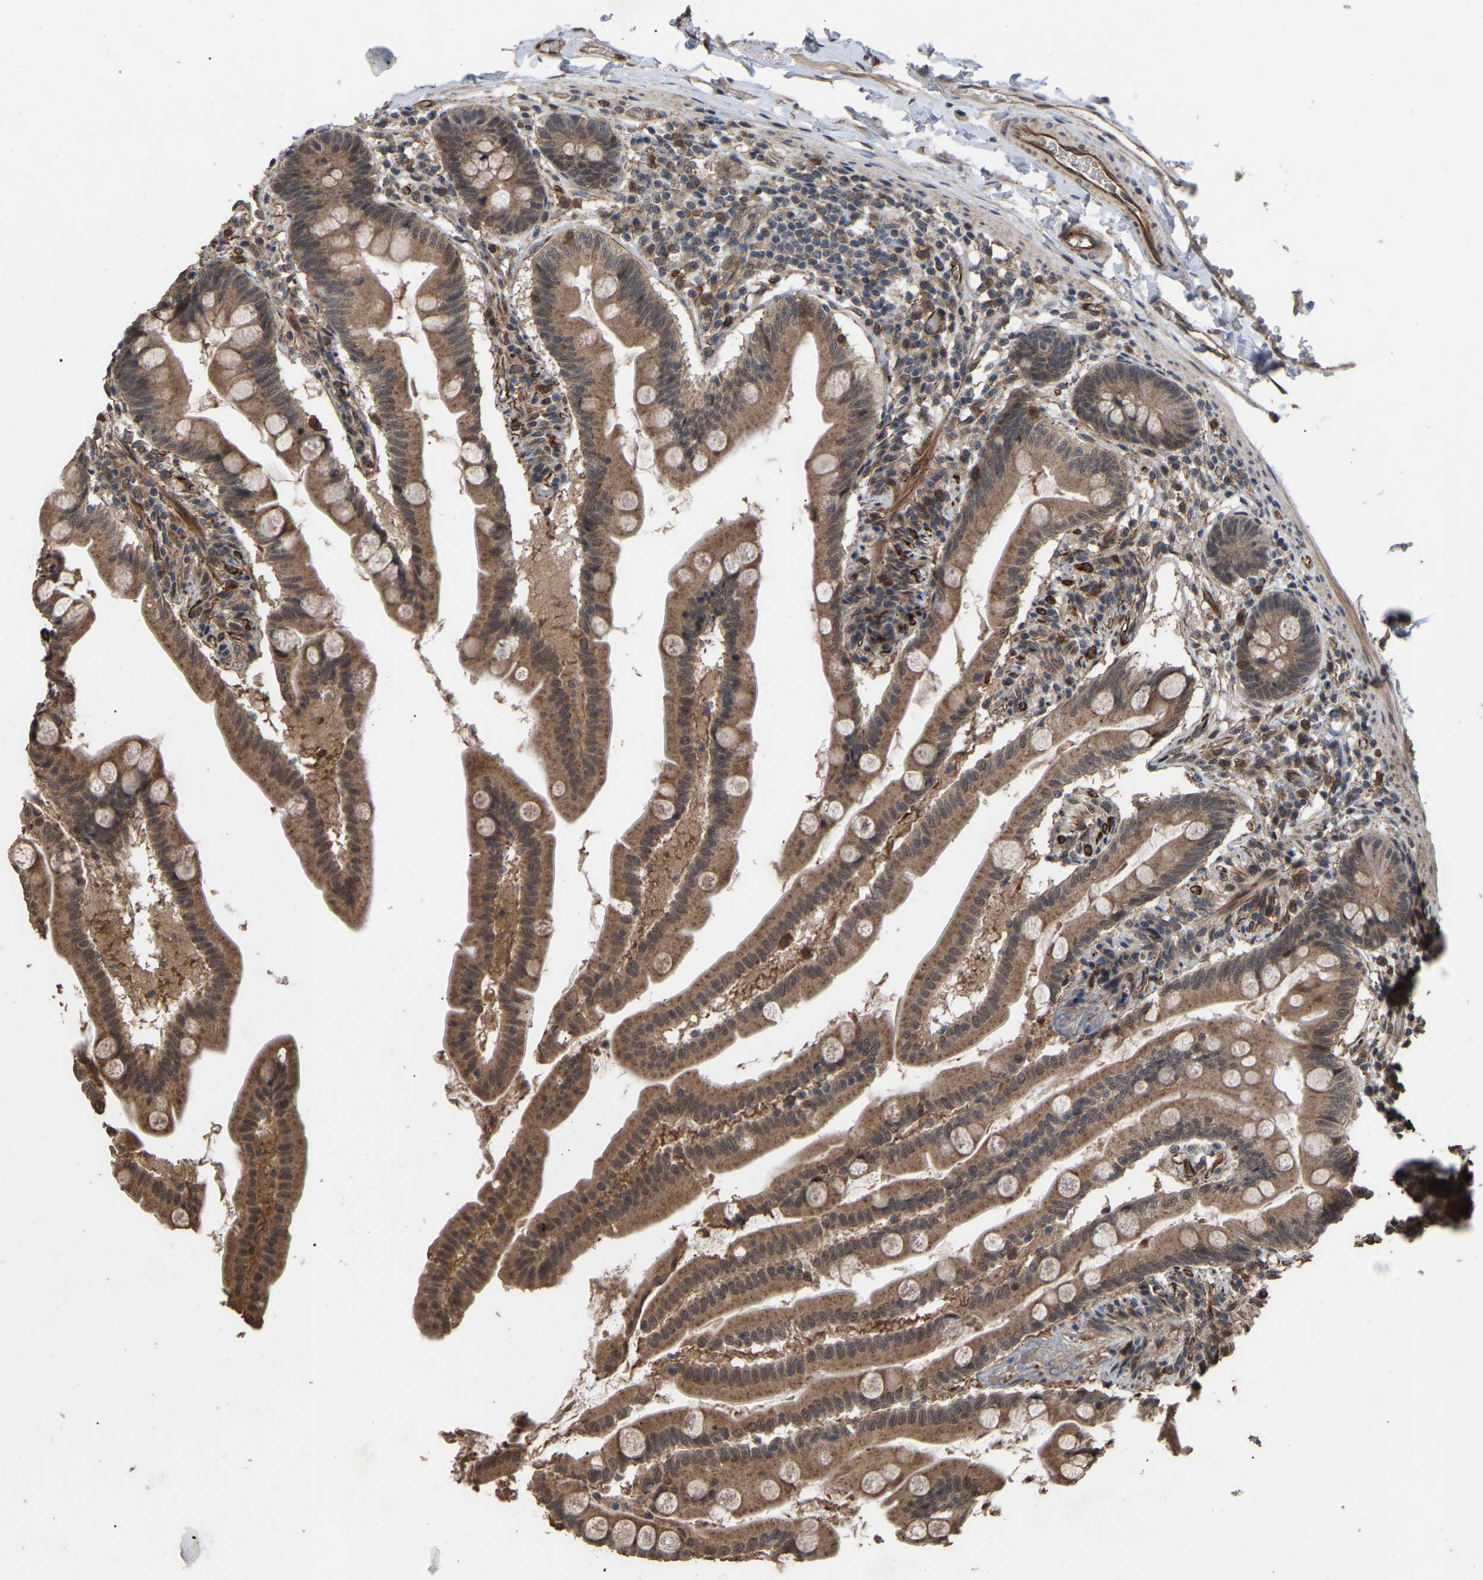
{"staining": {"intensity": "moderate", "quantity": ">75%", "location": "cytoplasmic/membranous"}, "tissue": "small intestine", "cell_type": "Glandular cells", "image_type": "normal", "snomed": [{"axis": "morphology", "description": "Normal tissue, NOS"}, {"axis": "topography", "description": "Small intestine"}], "caption": "Moderate cytoplasmic/membranous expression is identified in about >75% of glandular cells in normal small intestine.", "gene": "FAM161B", "patient": {"sex": "female", "age": 56}}